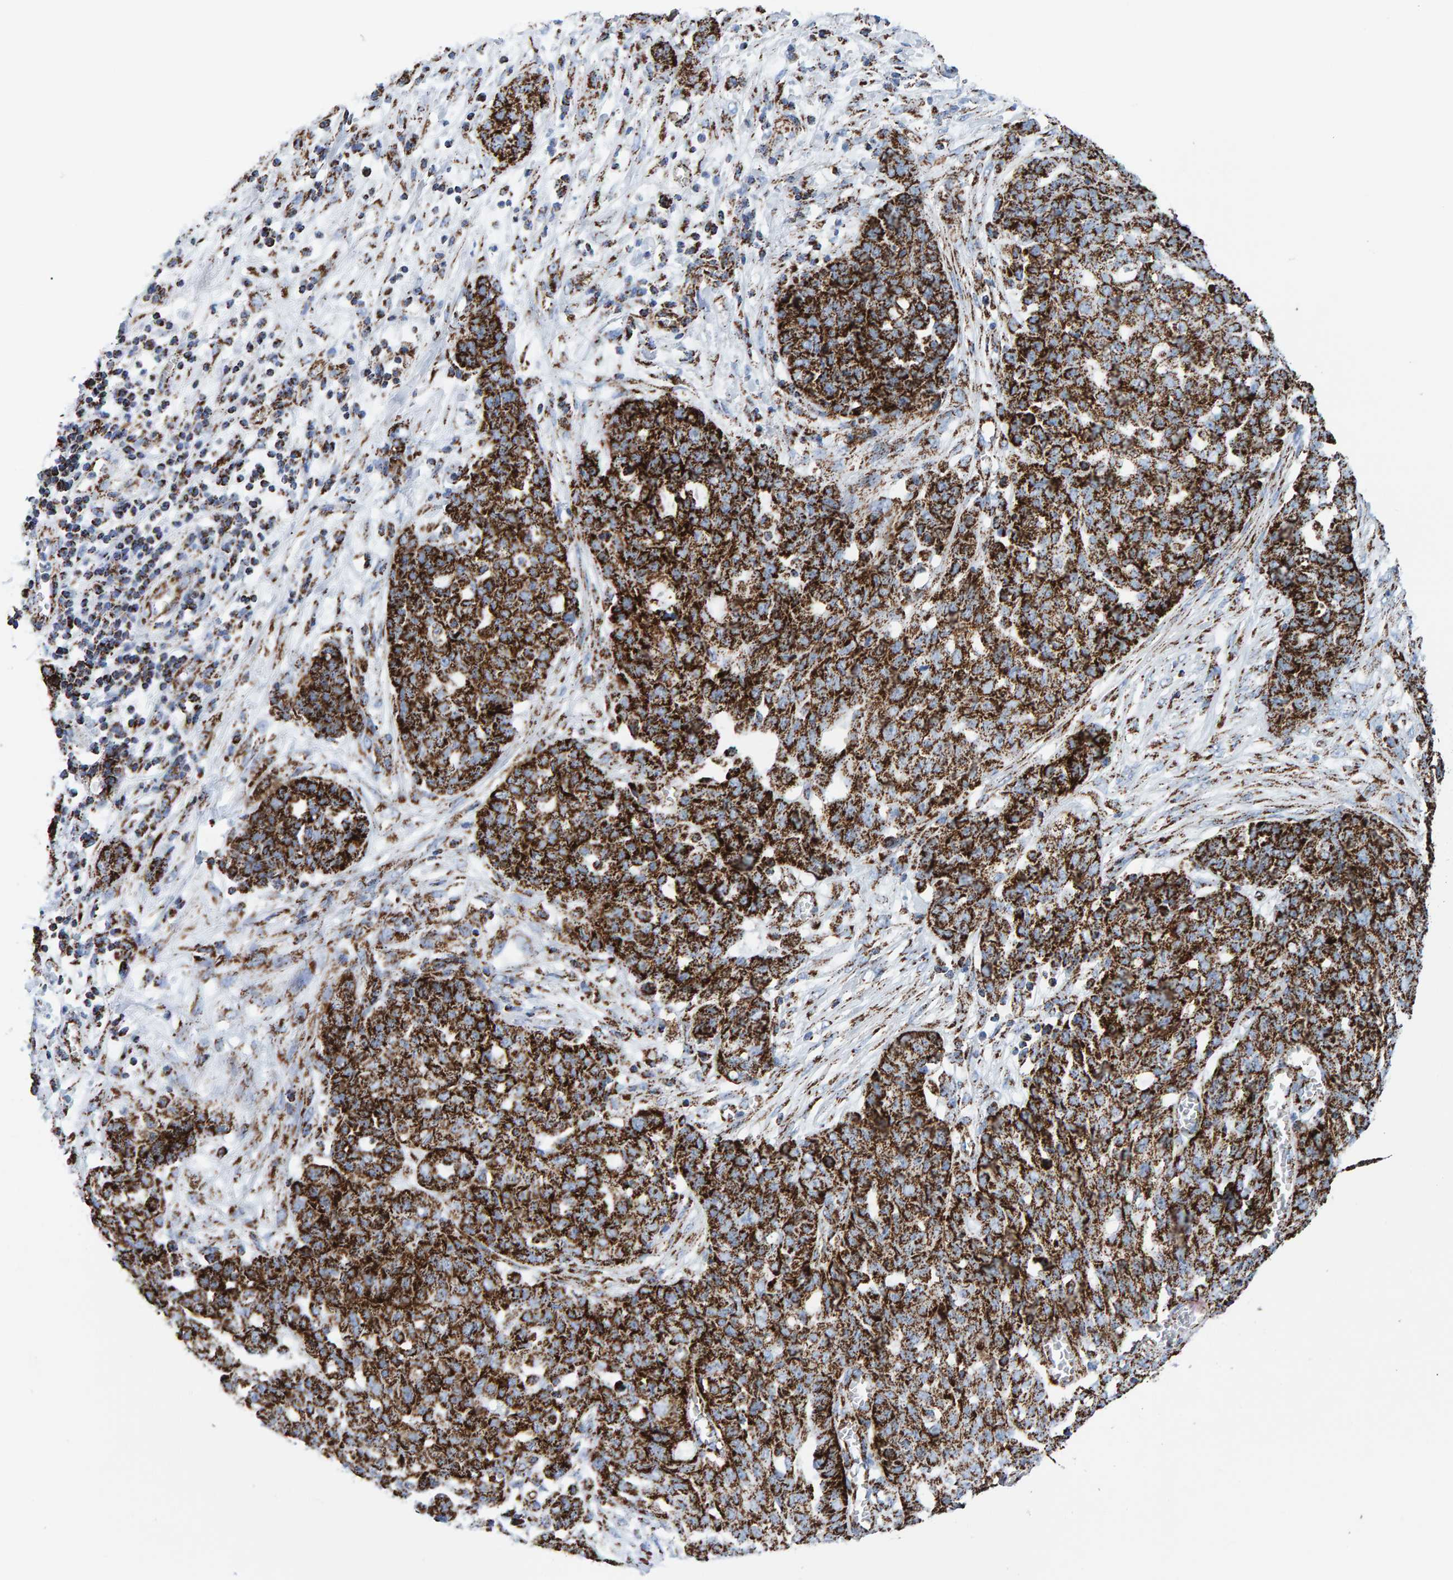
{"staining": {"intensity": "strong", "quantity": ">75%", "location": "cytoplasmic/membranous"}, "tissue": "ovarian cancer", "cell_type": "Tumor cells", "image_type": "cancer", "snomed": [{"axis": "morphology", "description": "Cystadenocarcinoma, serous, NOS"}, {"axis": "topography", "description": "Soft tissue"}, {"axis": "topography", "description": "Ovary"}], "caption": "Immunohistochemistry (IHC) photomicrograph of neoplastic tissue: human ovarian cancer (serous cystadenocarcinoma) stained using IHC demonstrates high levels of strong protein expression localized specifically in the cytoplasmic/membranous of tumor cells, appearing as a cytoplasmic/membranous brown color.", "gene": "ENSG00000262660", "patient": {"sex": "female", "age": 57}}